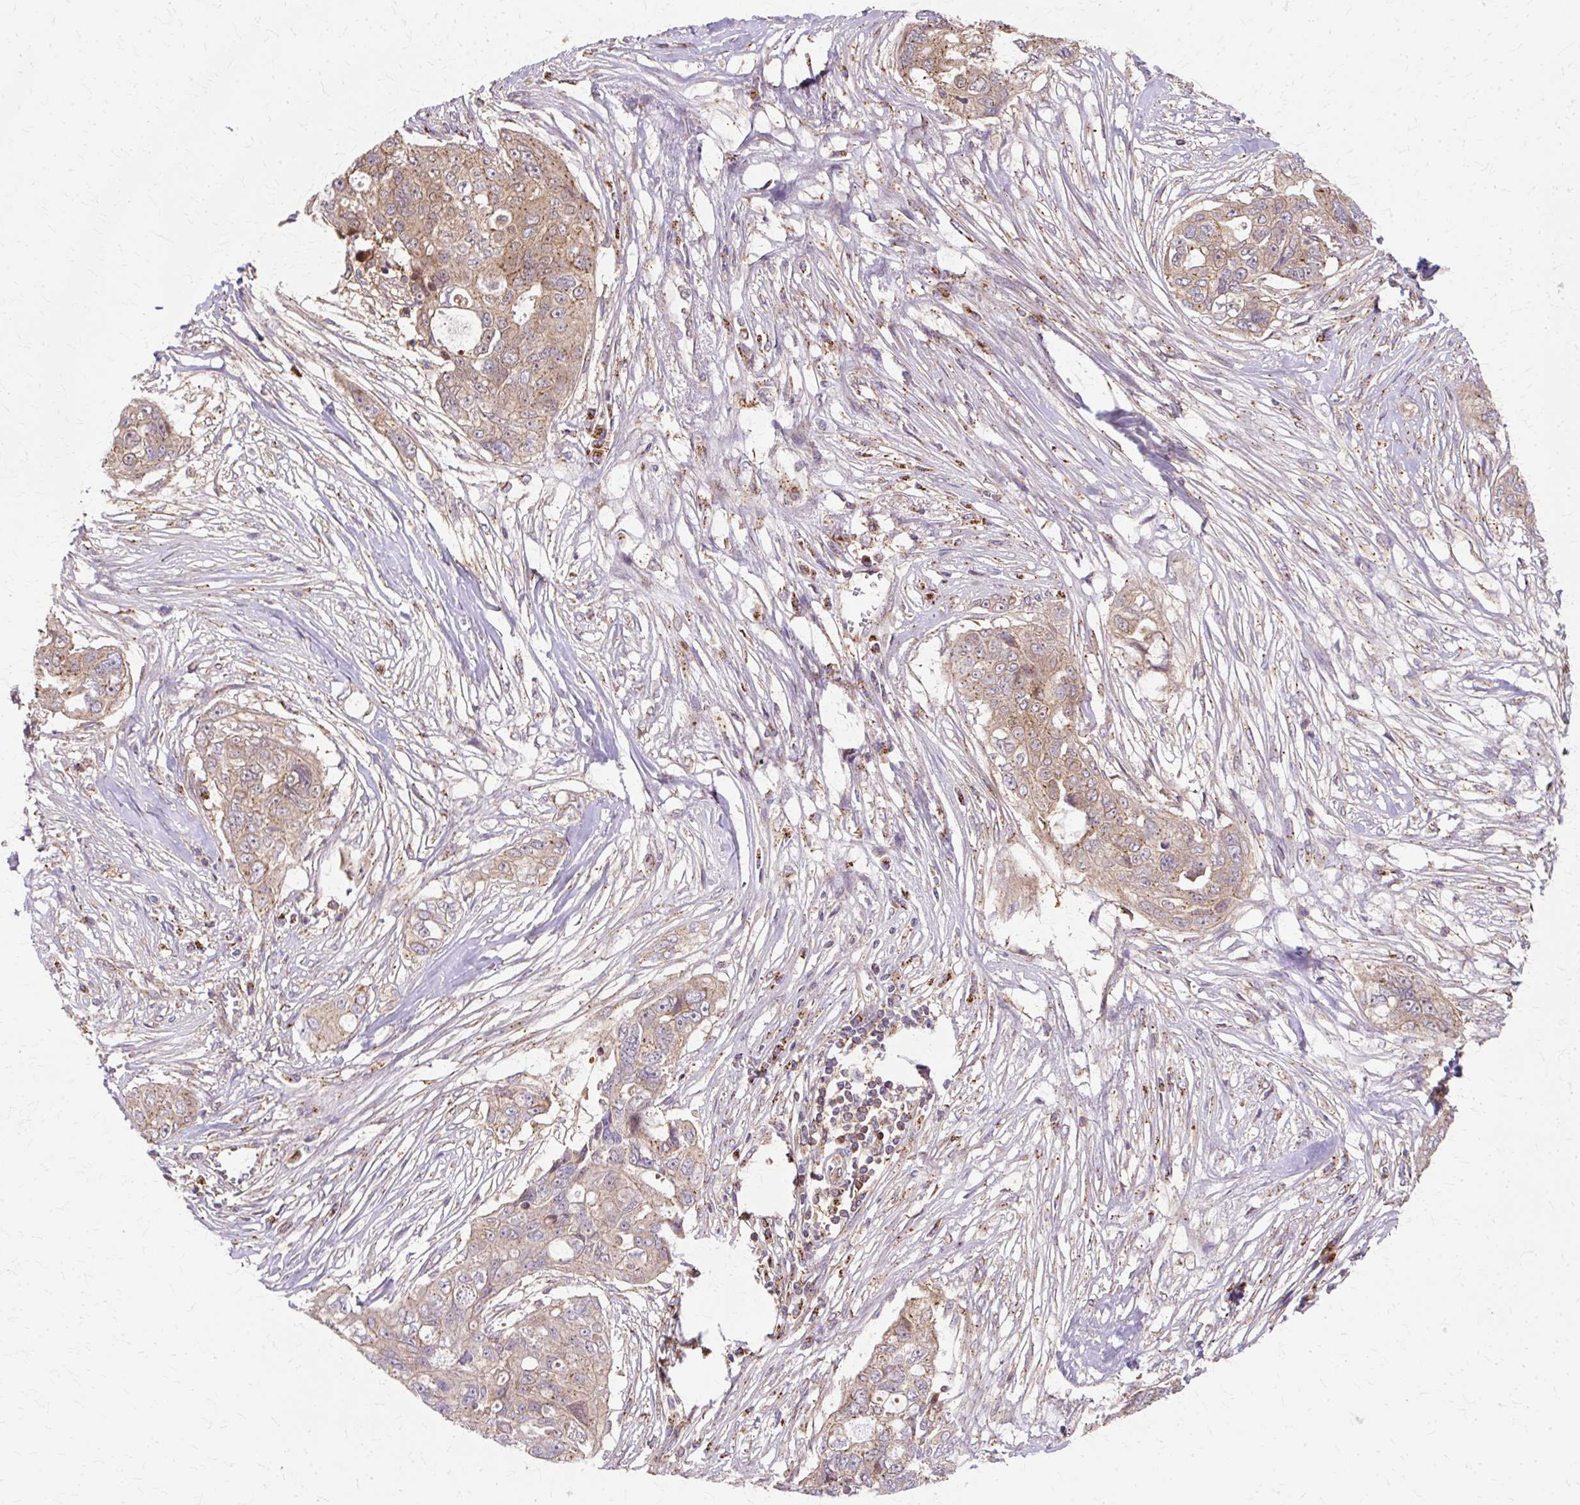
{"staining": {"intensity": "moderate", "quantity": "25%-75%", "location": "cytoplasmic/membranous"}, "tissue": "ovarian cancer", "cell_type": "Tumor cells", "image_type": "cancer", "snomed": [{"axis": "morphology", "description": "Carcinoma, endometroid"}, {"axis": "topography", "description": "Ovary"}], "caption": "Immunohistochemistry of human ovarian cancer shows medium levels of moderate cytoplasmic/membranous staining in approximately 25%-75% of tumor cells.", "gene": "COPB1", "patient": {"sex": "female", "age": 70}}